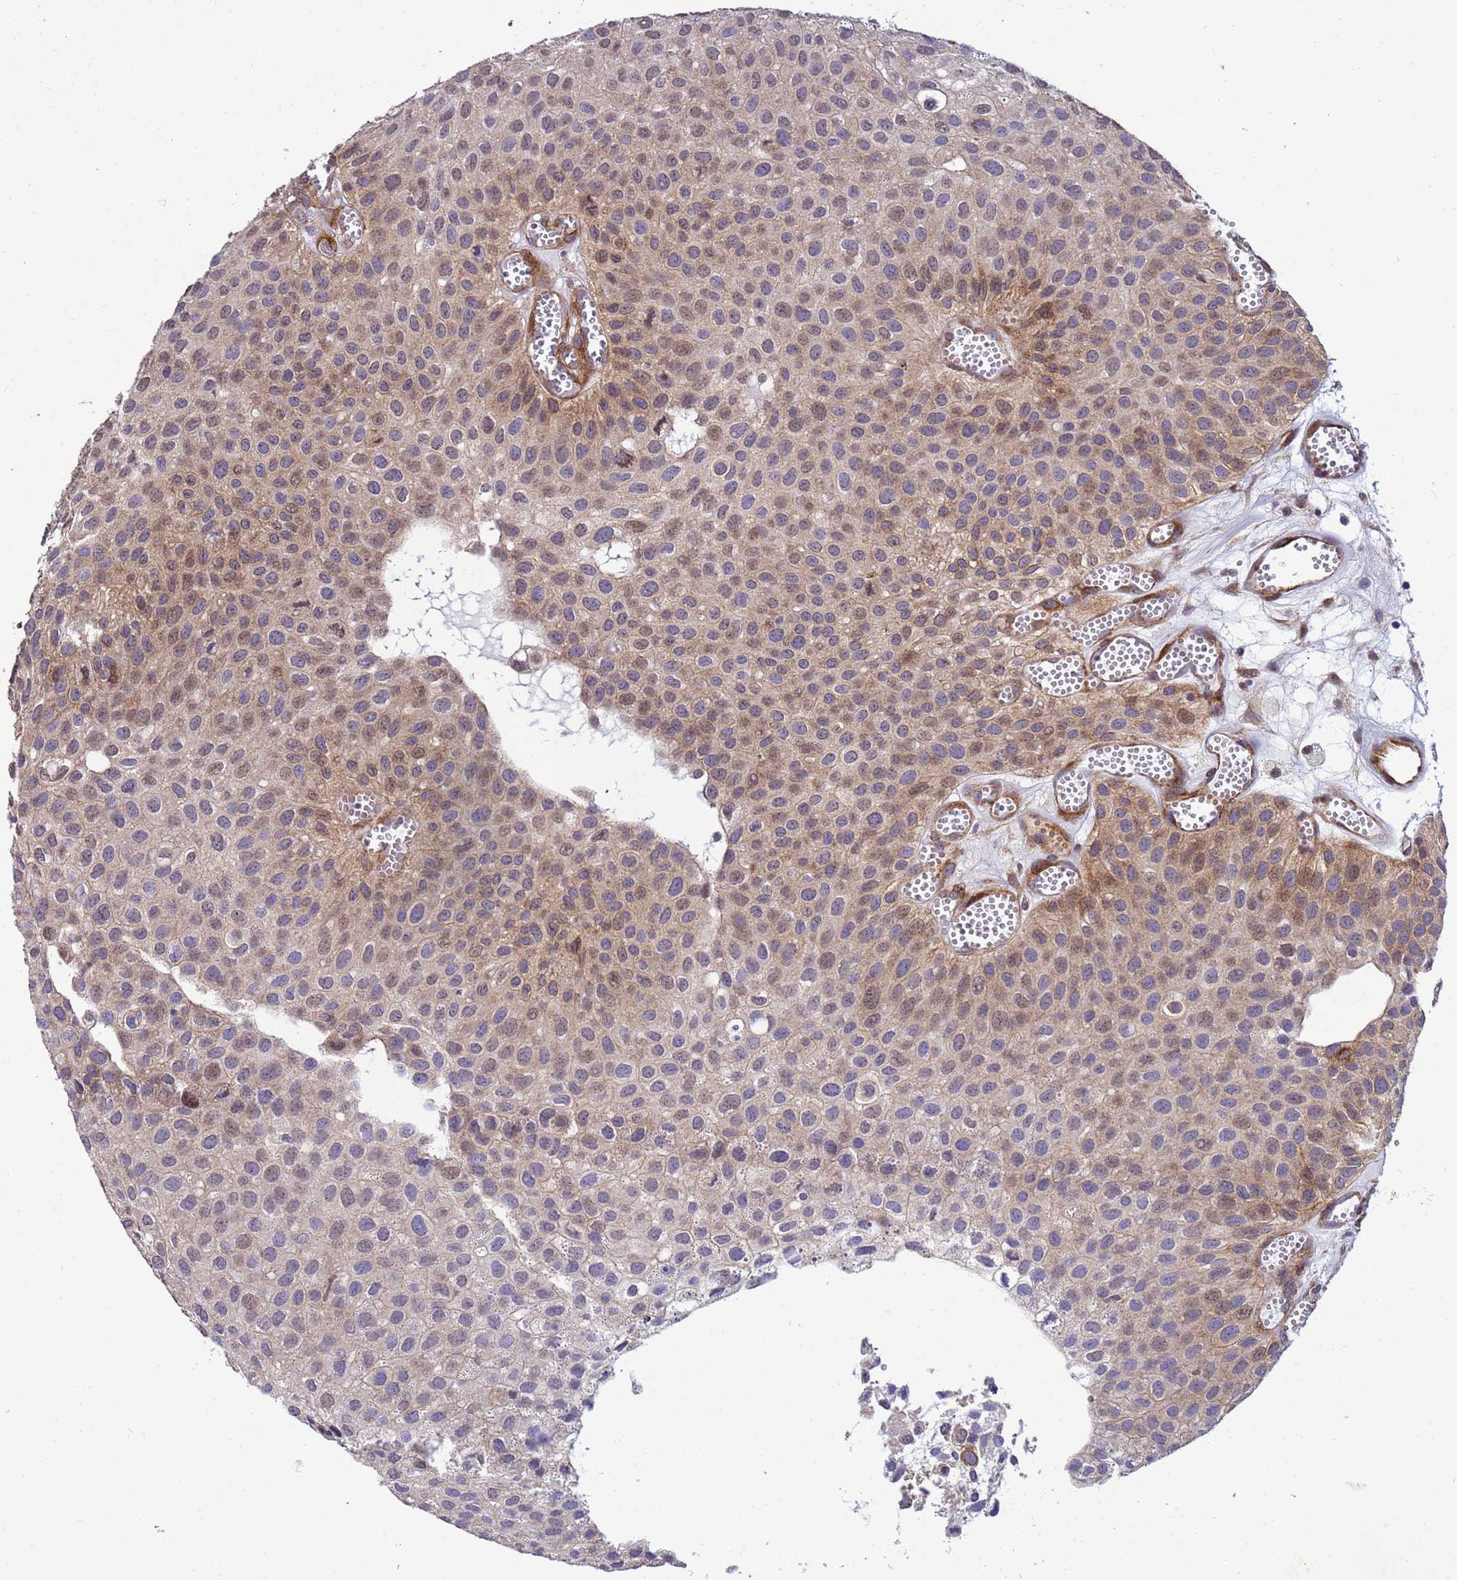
{"staining": {"intensity": "weak", "quantity": "25%-75%", "location": "cytoplasmic/membranous,nuclear"}, "tissue": "urothelial cancer", "cell_type": "Tumor cells", "image_type": "cancer", "snomed": [{"axis": "morphology", "description": "Urothelial carcinoma, Low grade"}, {"axis": "topography", "description": "Urinary bladder"}], "caption": "A brown stain highlights weak cytoplasmic/membranous and nuclear expression of a protein in urothelial carcinoma (low-grade) tumor cells.", "gene": "TRIP6", "patient": {"sex": "male", "age": 88}}